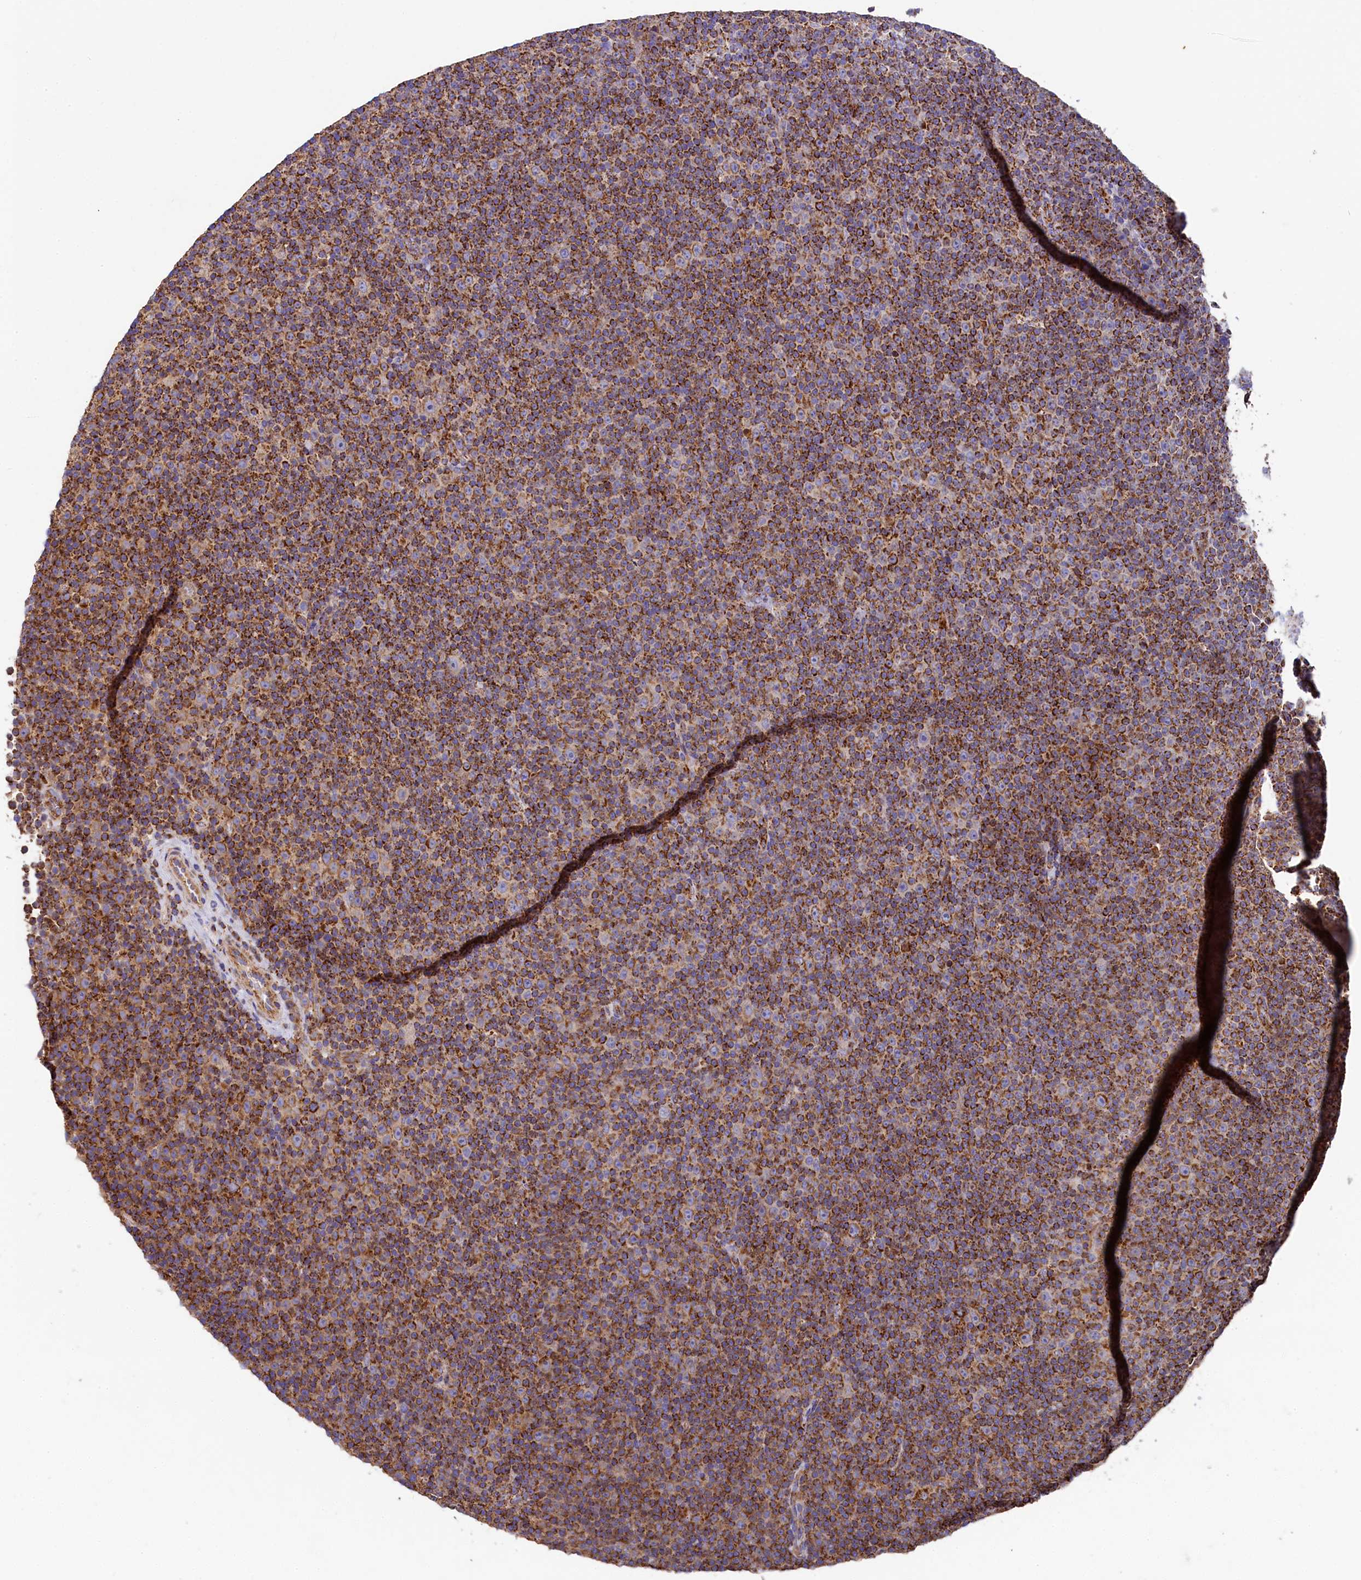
{"staining": {"intensity": "moderate", "quantity": "25%-75%", "location": "cytoplasmic/membranous"}, "tissue": "lymphoma", "cell_type": "Tumor cells", "image_type": "cancer", "snomed": [{"axis": "morphology", "description": "Malignant lymphoma, non-Hodgkin's type, Low grade"}, {"axis": "topography", "description": "Lymph node"}], "caption": "Moderate cytoplasmic/membranous staining for a protein is identified in about 25%-75% of tumor cells of low-grade malignant lymphoma, non-Hodgkin's type using immunohistochemistry.", "gene": "CLYBL", "patient": {"sex": "female", "age": 67}}